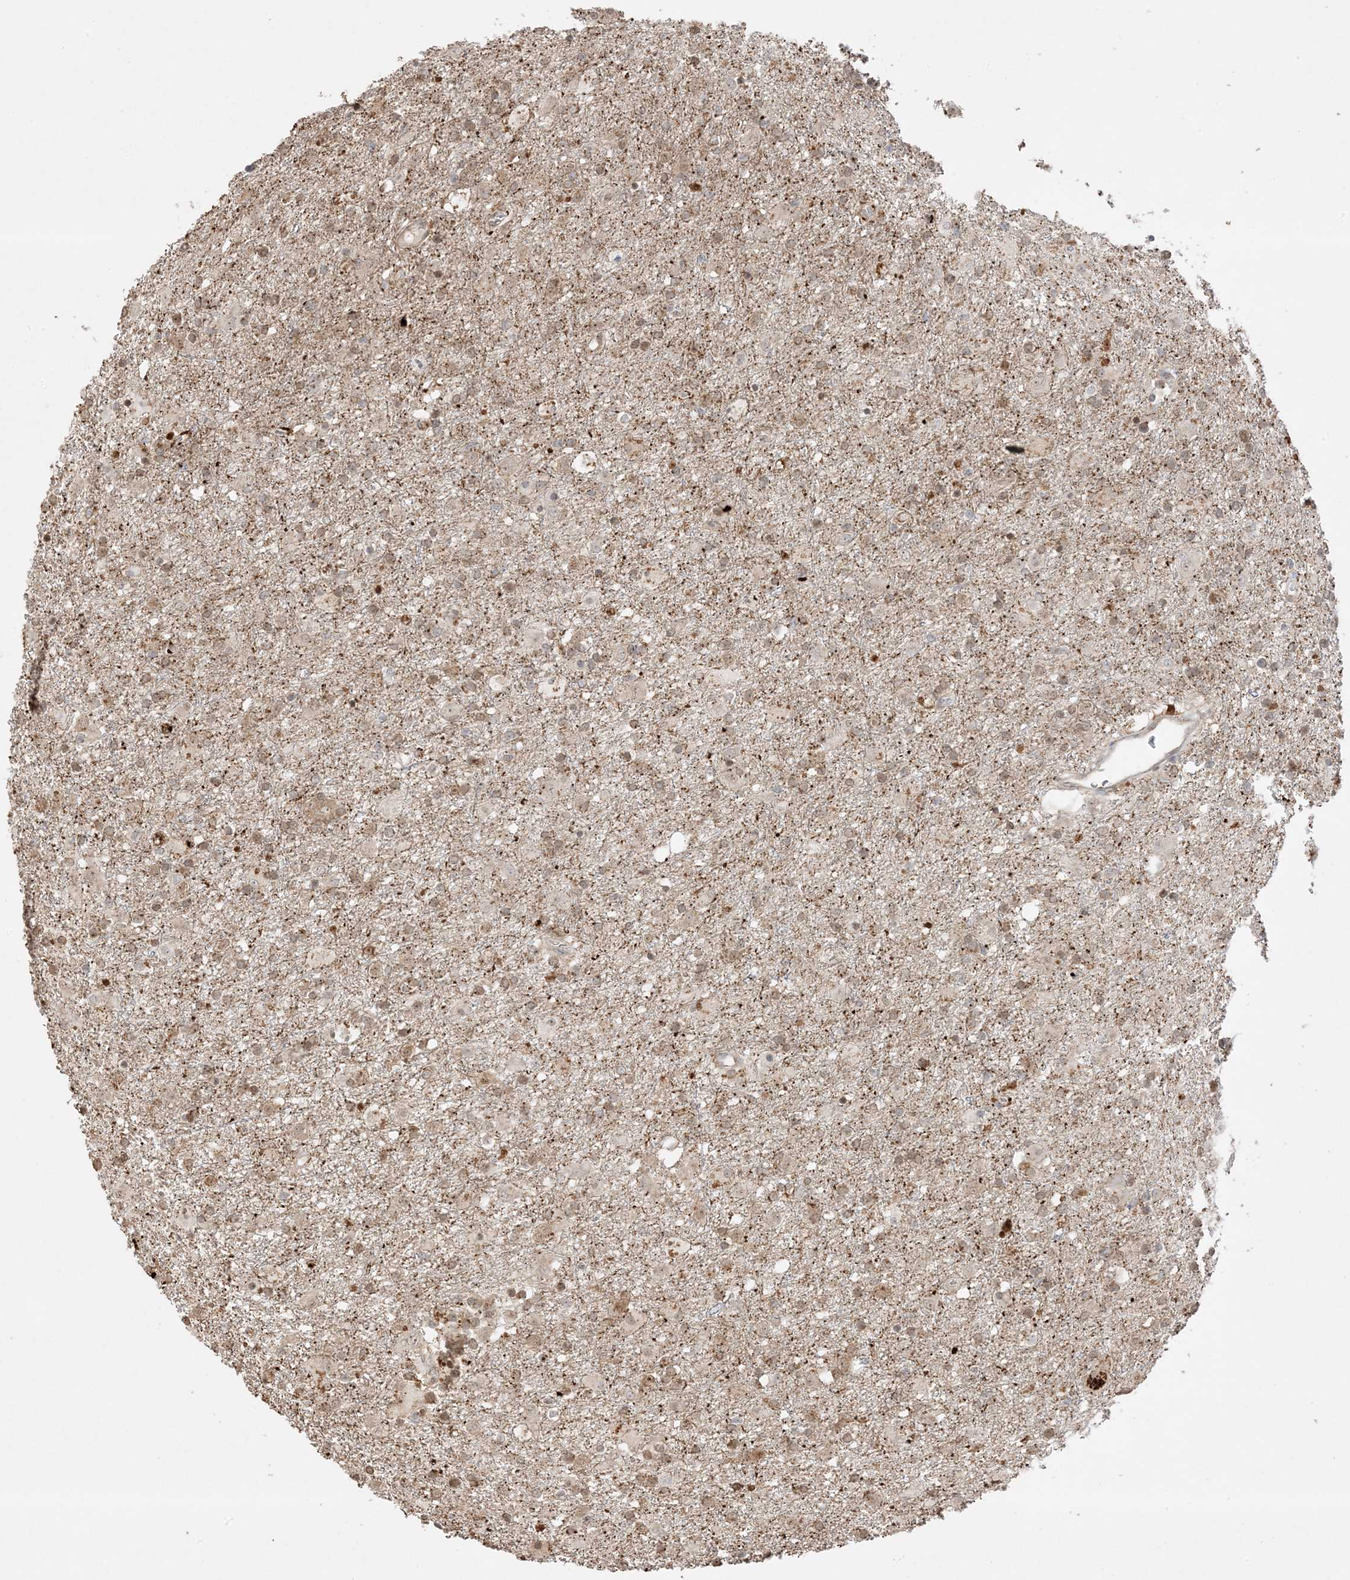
{"staining": {"intensity": "weak", "quantity": "25%-75%", "location": "nuclear"}, "tissue": "glioma", "cell_type": "Tumor cells", "image_type": "cancer", "snomed": [{"axis": "morphology", "description": "Glioma, malignant, Low grade"}, {"axis": "topography", "description": "Brain"}], "caption": "Immunohistochemistry of malignant glioma (low-grade) shows low levels of weak nuclear expression in approximately 25%-75% of tumor cells. The protein is stained brown, and the nuclei are stained in blue (DAB (3,3'-diaminobenzidine) IHC with brightfield microscopy, high magnification).", "gene": "ZBTB41", "patient": {"sex": "male", "age": 65}}